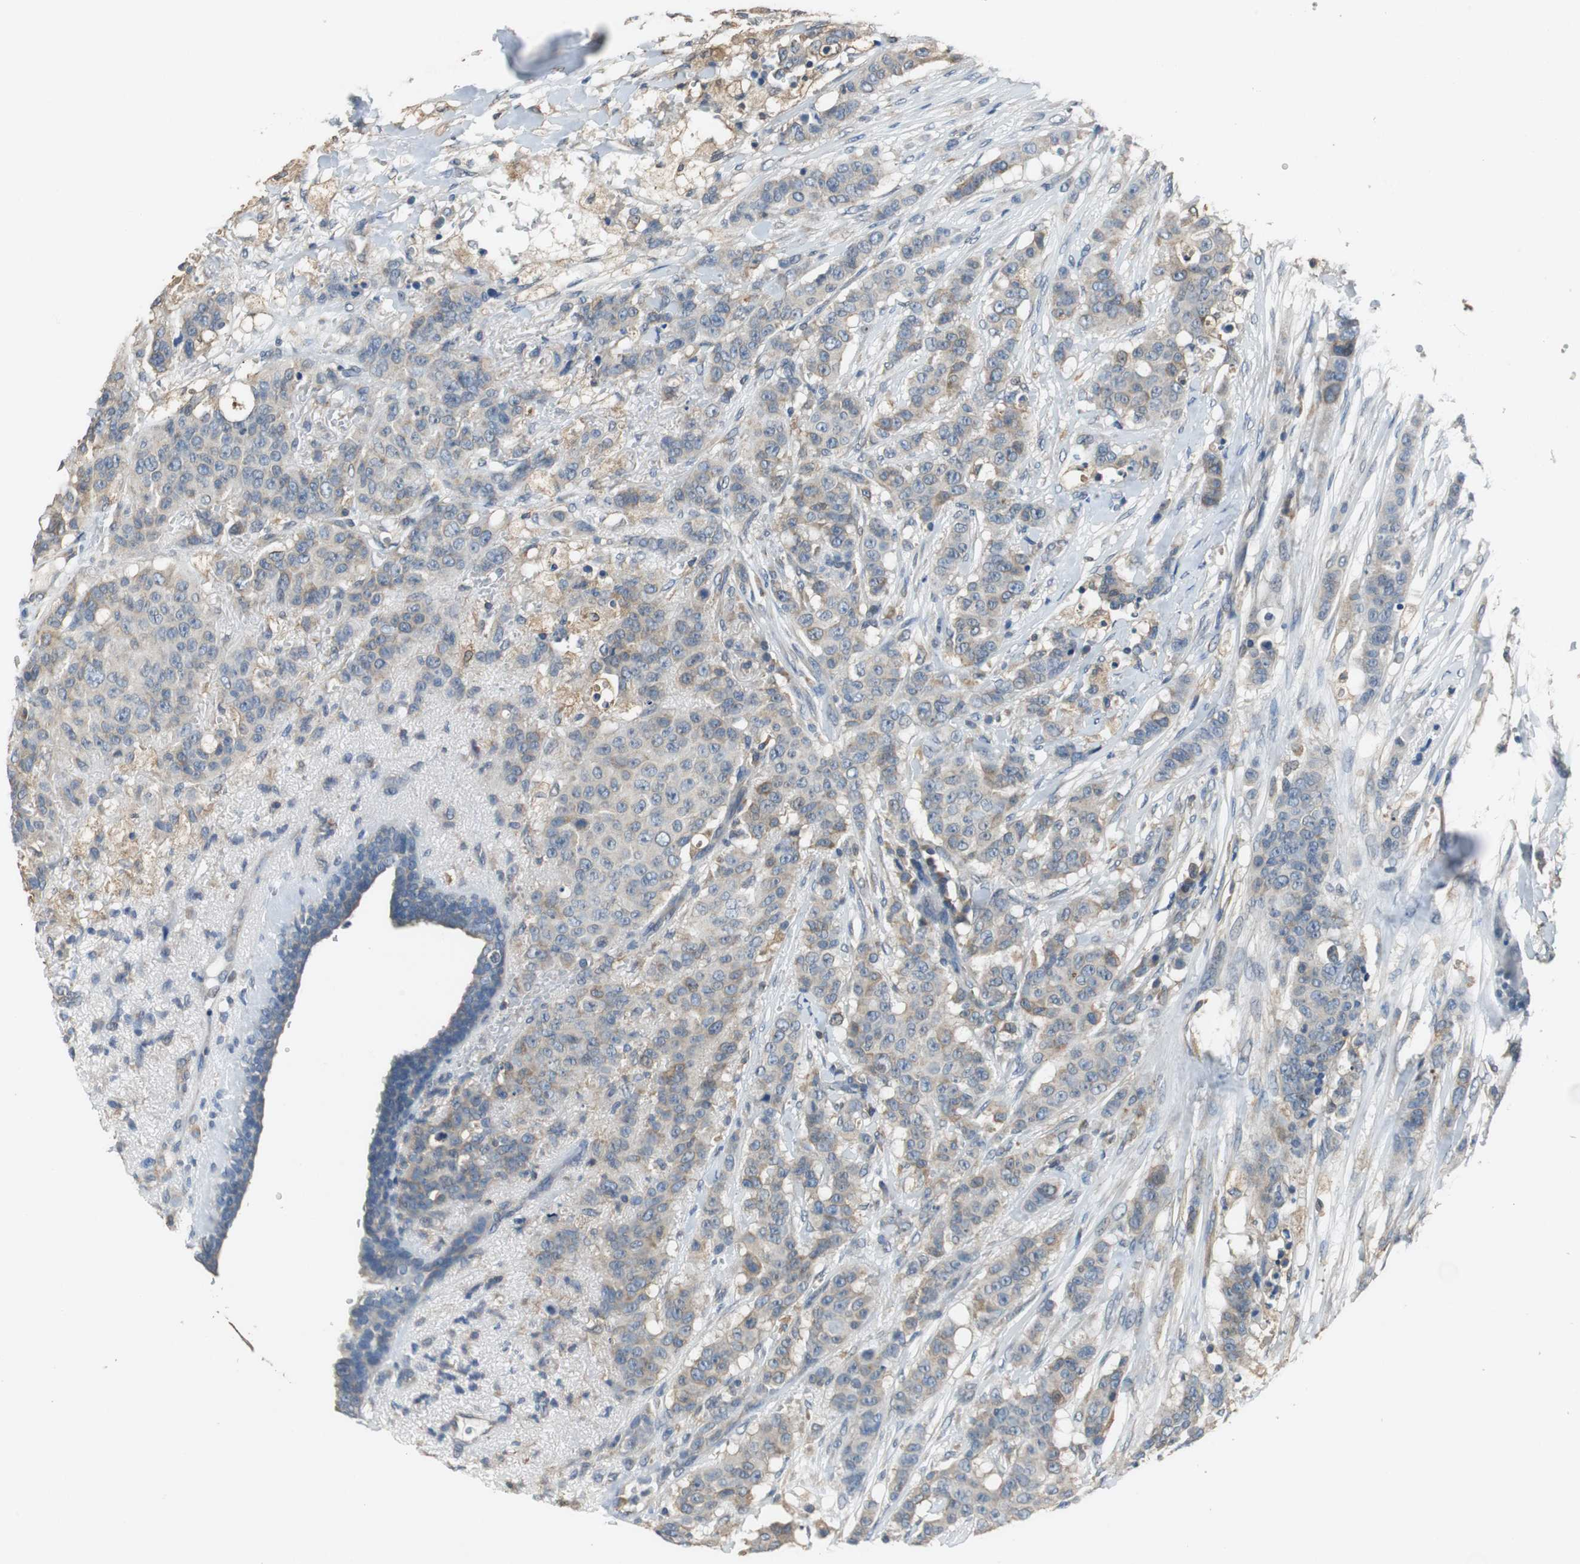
{"staining": {"intensity": "moderate", "quantity": "25%-75%", "location": "cytoplasmic/membranous"}, "tissue": "breast cancer", "cell_type": "Tumor cells", "image_type": "cancer", "snomed": [{"axis": "morphology", "description": "Duct carcinoma"}, {"axis": "topography", "description": "Breast"}], "caption": "High-magnification brightfield microscopy of intraductal carcinoma (breast) stained with DAB (3,3'-diaminobenzidine) (brown) and counterstained with hematoxylin (blue). tumor cells exhibit moderate cytoplasmic/membranous staining is seen in about25%-75% of cells. The staining was performed using DAB, with brown indicating positive protein expression. Nuclei are stained blue with hematoxylin.", "gene": "ALDH4A1", "patient": {"sex": "female", "age": 40}}